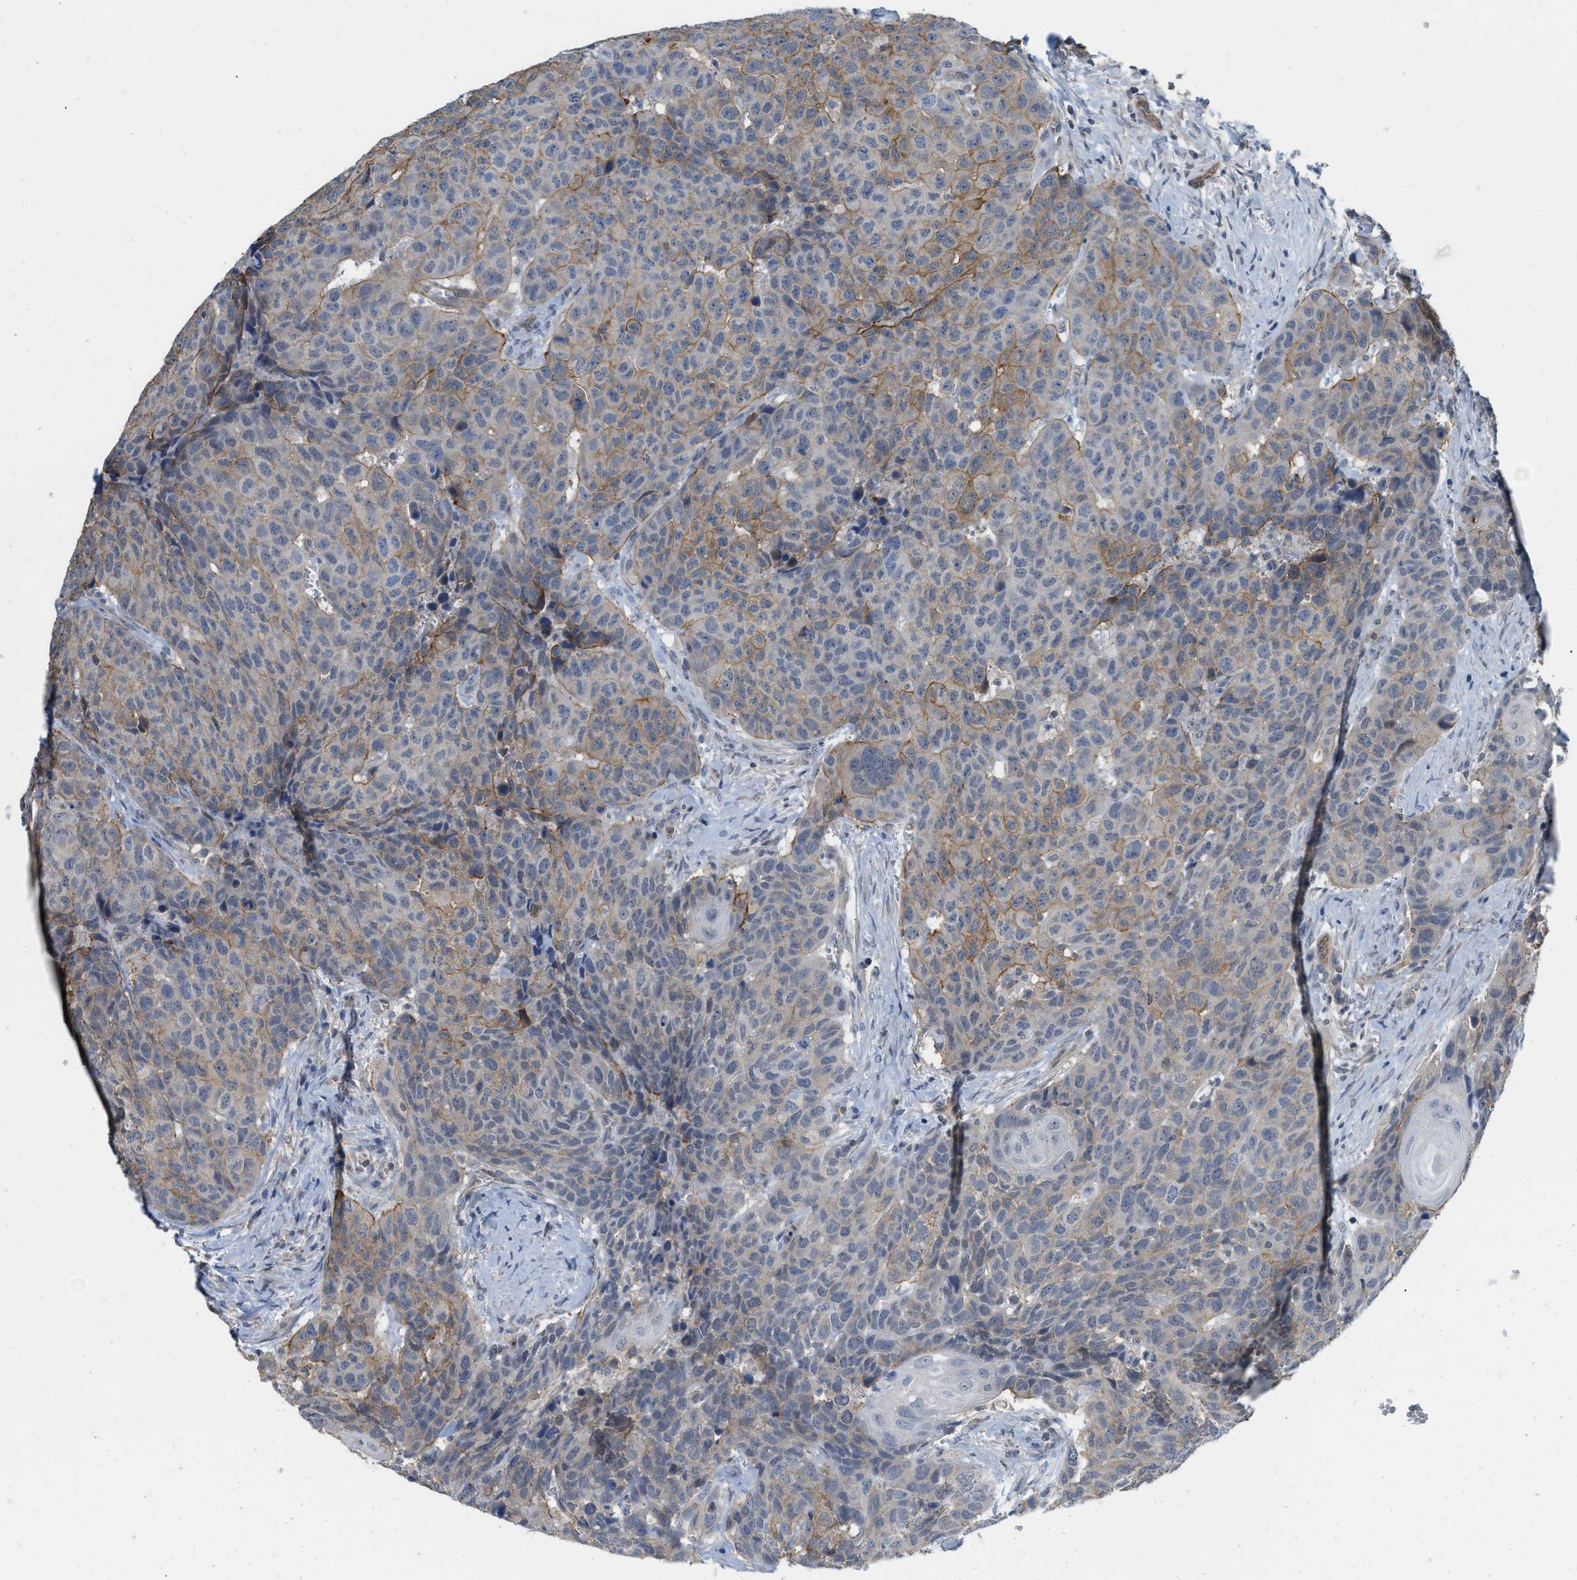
{"staining": {"intensity": "moderate", "quantity": "<25%", "location": "cytoplasmic/membranous"}, "tissue": "head and neck cancer", "cell_type": "Tumor cells", "image_type": "cancer", "snomed": [{"axis": "morphology", "description": "Squamous cell carcinoma, NOS"}, {"axis": "topography", "description": "Head-Neck"}], "caption": "About <25% of tumor cells in squamous cell carcinoma (head and neck) display moderate cytoplasmic/membranous protein expression as visualized by brown immunohistochemical staining.", "gene": "NAPEPLD", "patient": {"sex": "male", "age": 66}}